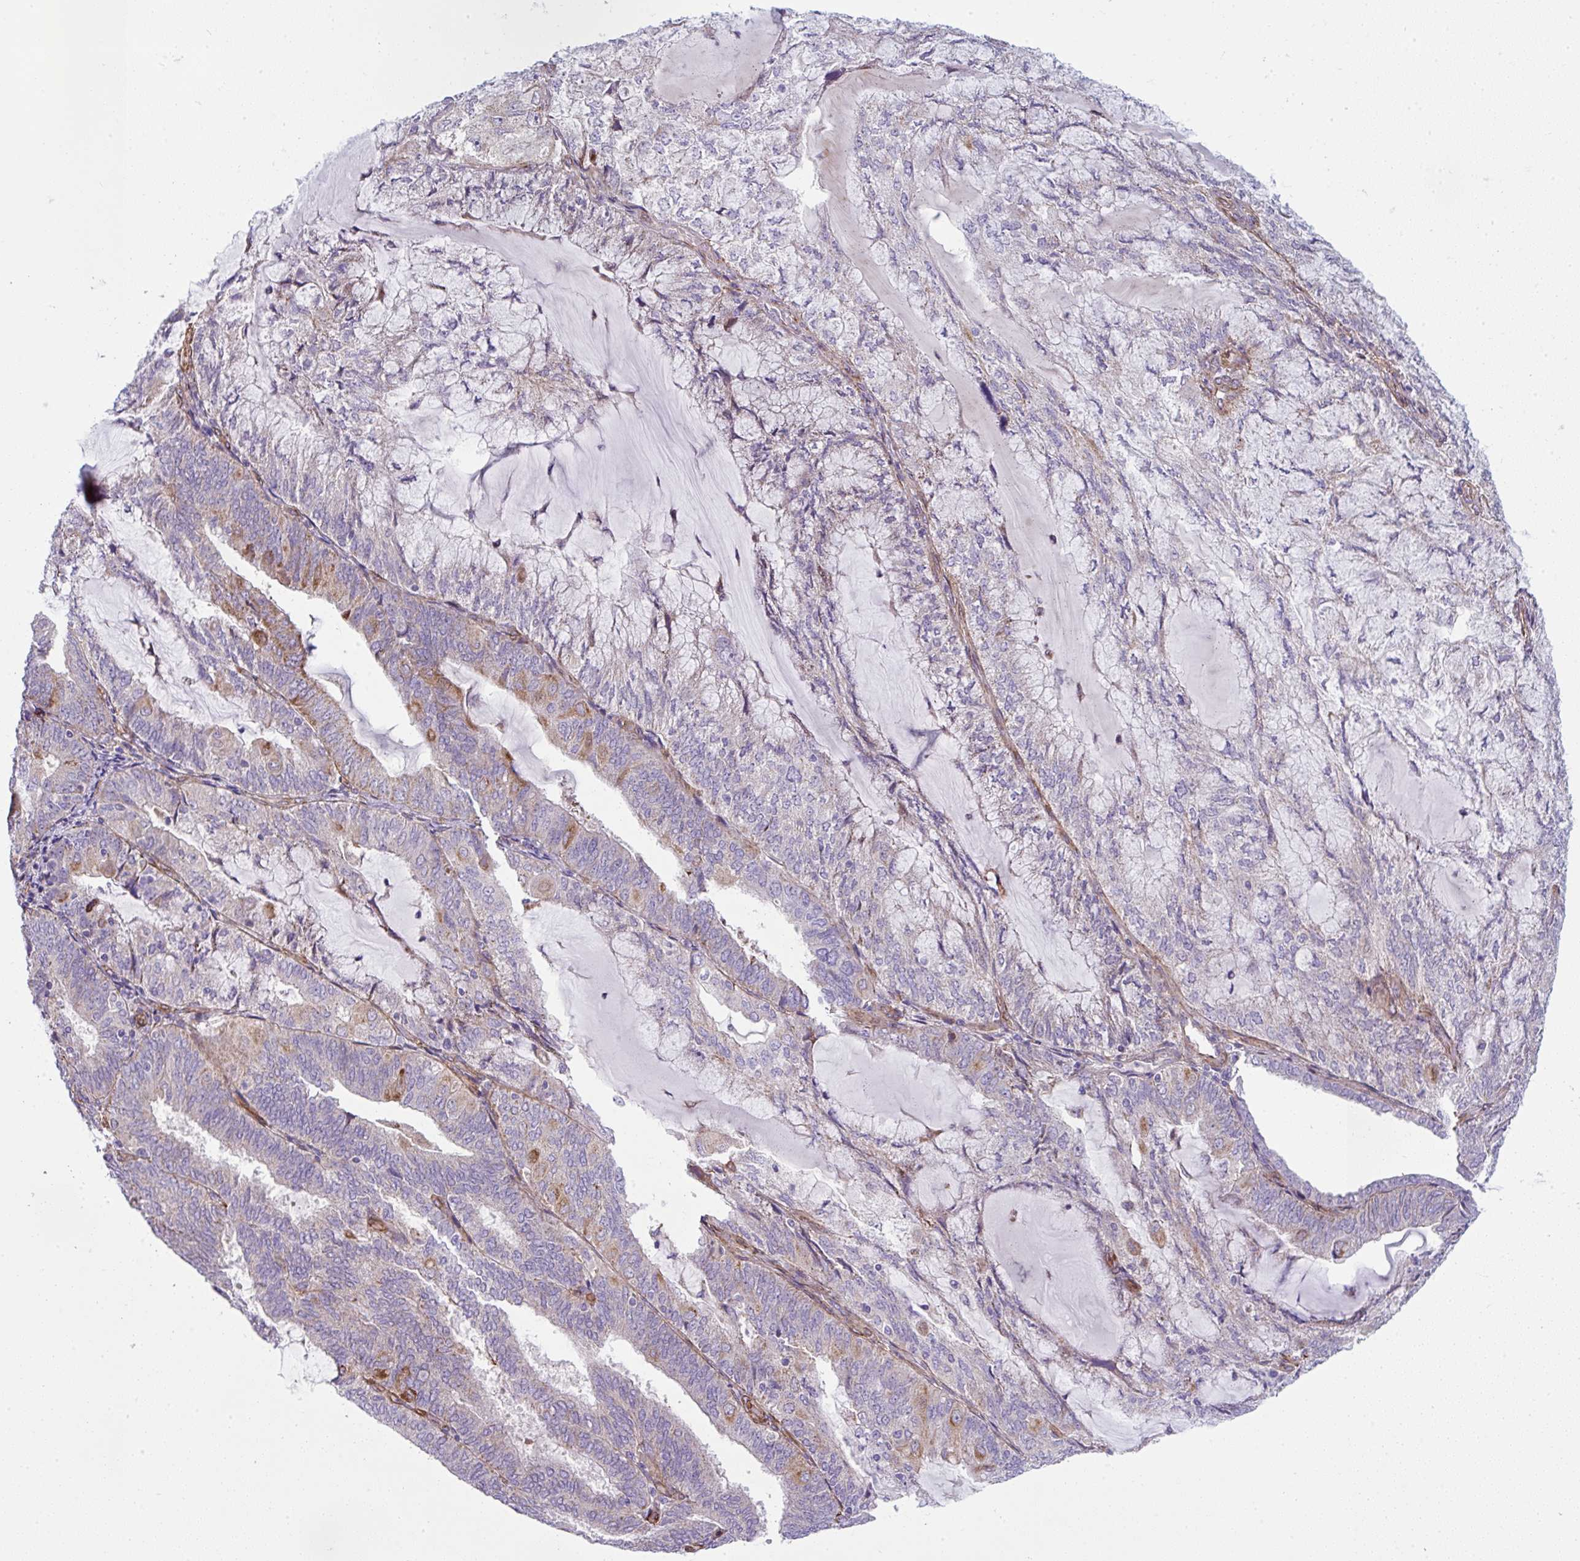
{"staining": {"intensity": "weak", "quantity": "25%-75%", "location": "cytoplasmic/membranous"}, "tissue": "endometrial cancer", "cell_type": "Tumor cells", "image_type": "cancer", "snomed": [{"axis": "morphology", "description": "Adenocarcinoma, NOS"}, {"axis": "topography", "description": "Endometrium"}], "caption": "There is low levels of weak cytoplasmic/membranous staining in tumor cells of endometrial cancer, as demonstrated by immunohistochemical staining (brown color).", "gene": "ANKUB1", "patient": {"sex": "female", "age": 81}}